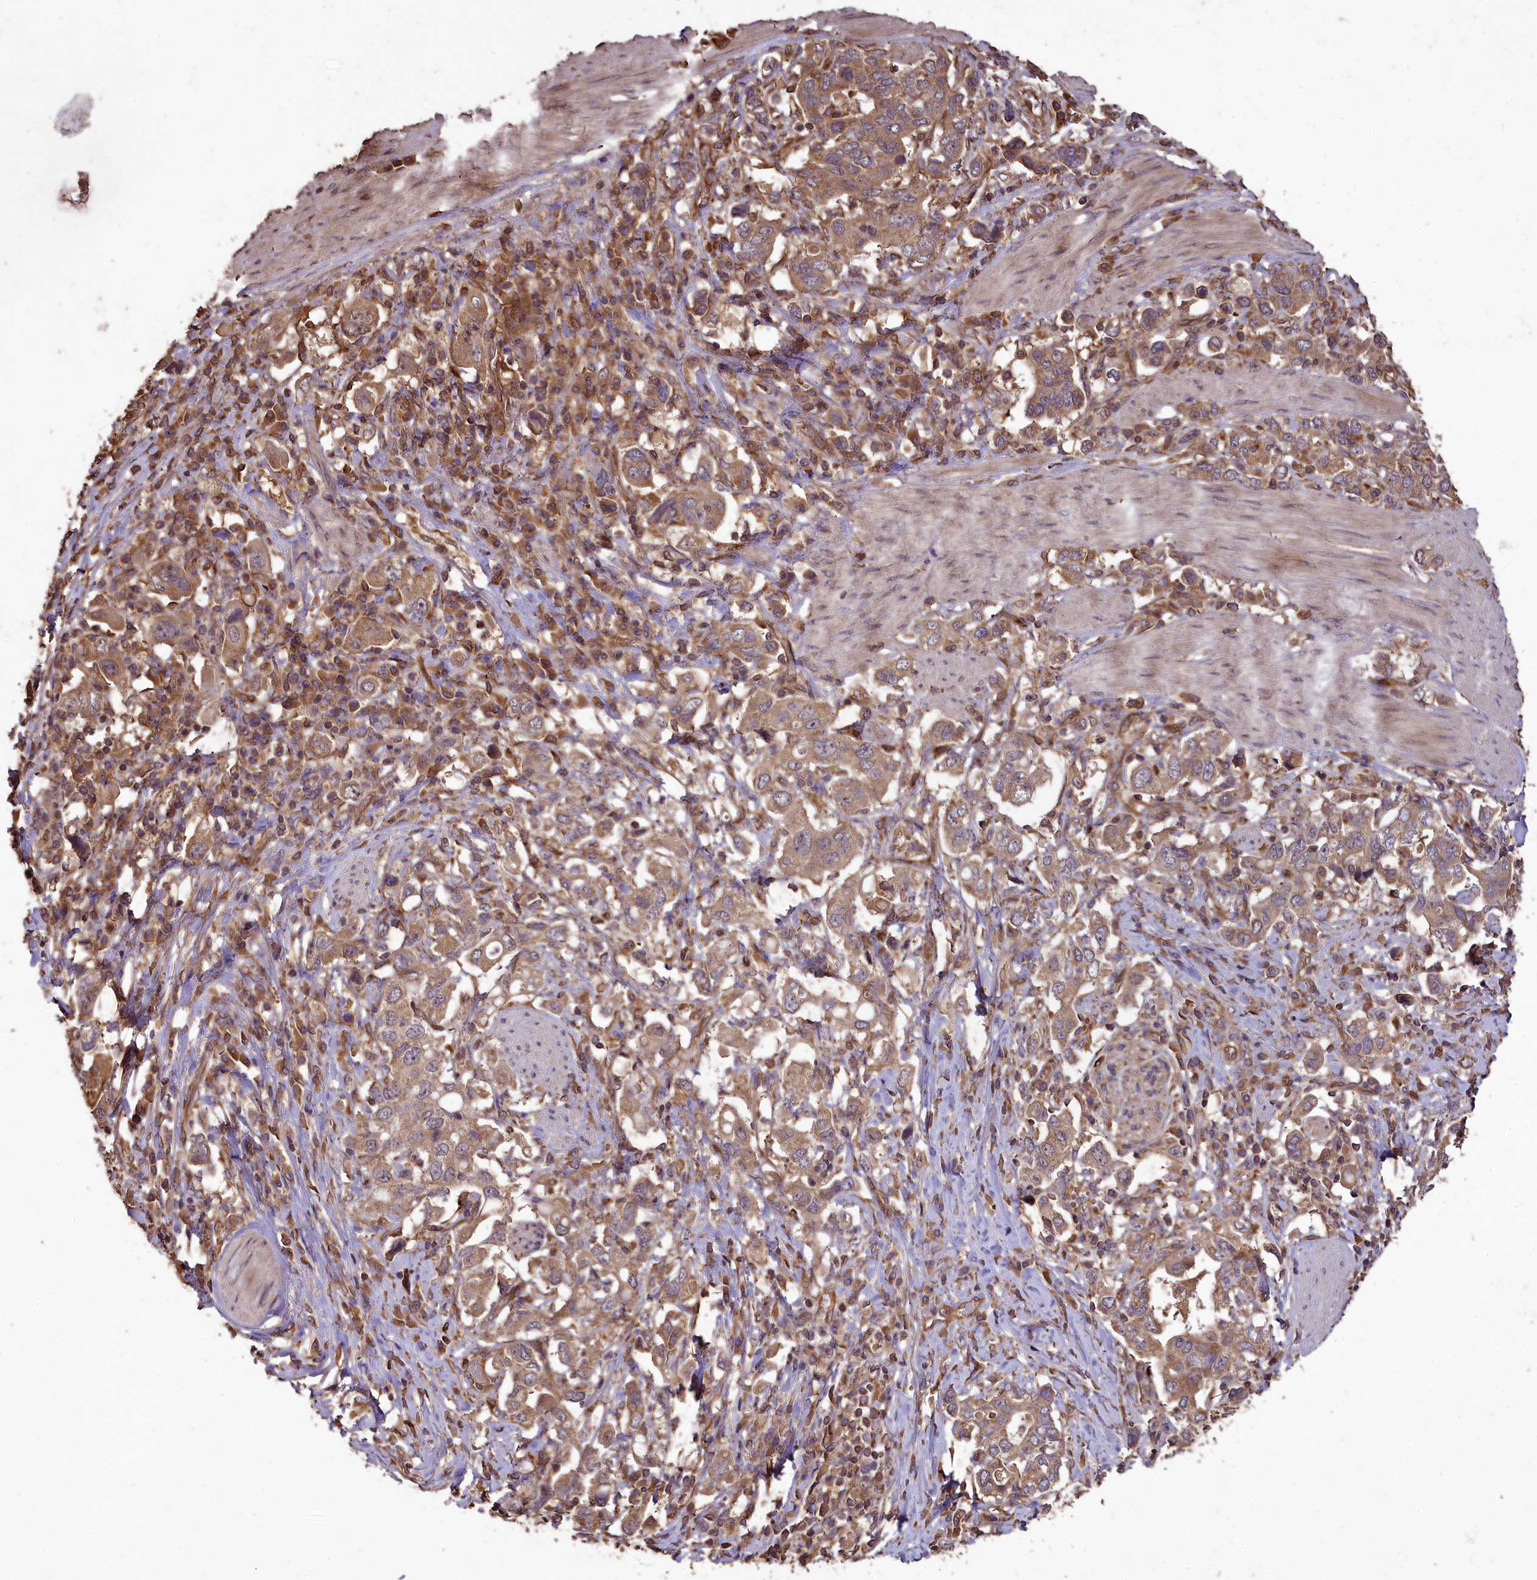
{"staining": {"intensity": "moderate", "quantity": ">75%", "location": "cytoplasmic/membranous"}, "tissue": "stomach cancer", "cell_type": "Tumor cells", "image_type": "cancer", "snomed": [{"axis": "morphology", "description": "Adenocarcinoma, NOS"}, {"axis": "topography", "description": "Stomach, upper"}, {"axis": "topography", "description": "Stomach"}], "caption": "Immunohistochemistry (IHC) (DAB) staining of human stomach cancer shows moderate cytoplasmic/membranous protein staining in approximately >75% of tumor cells. (DAB = brown stain, brightfield microscopy at high magnification).", "gene": "TTLL10", "patient": {"sex": "male", "age": 62}}